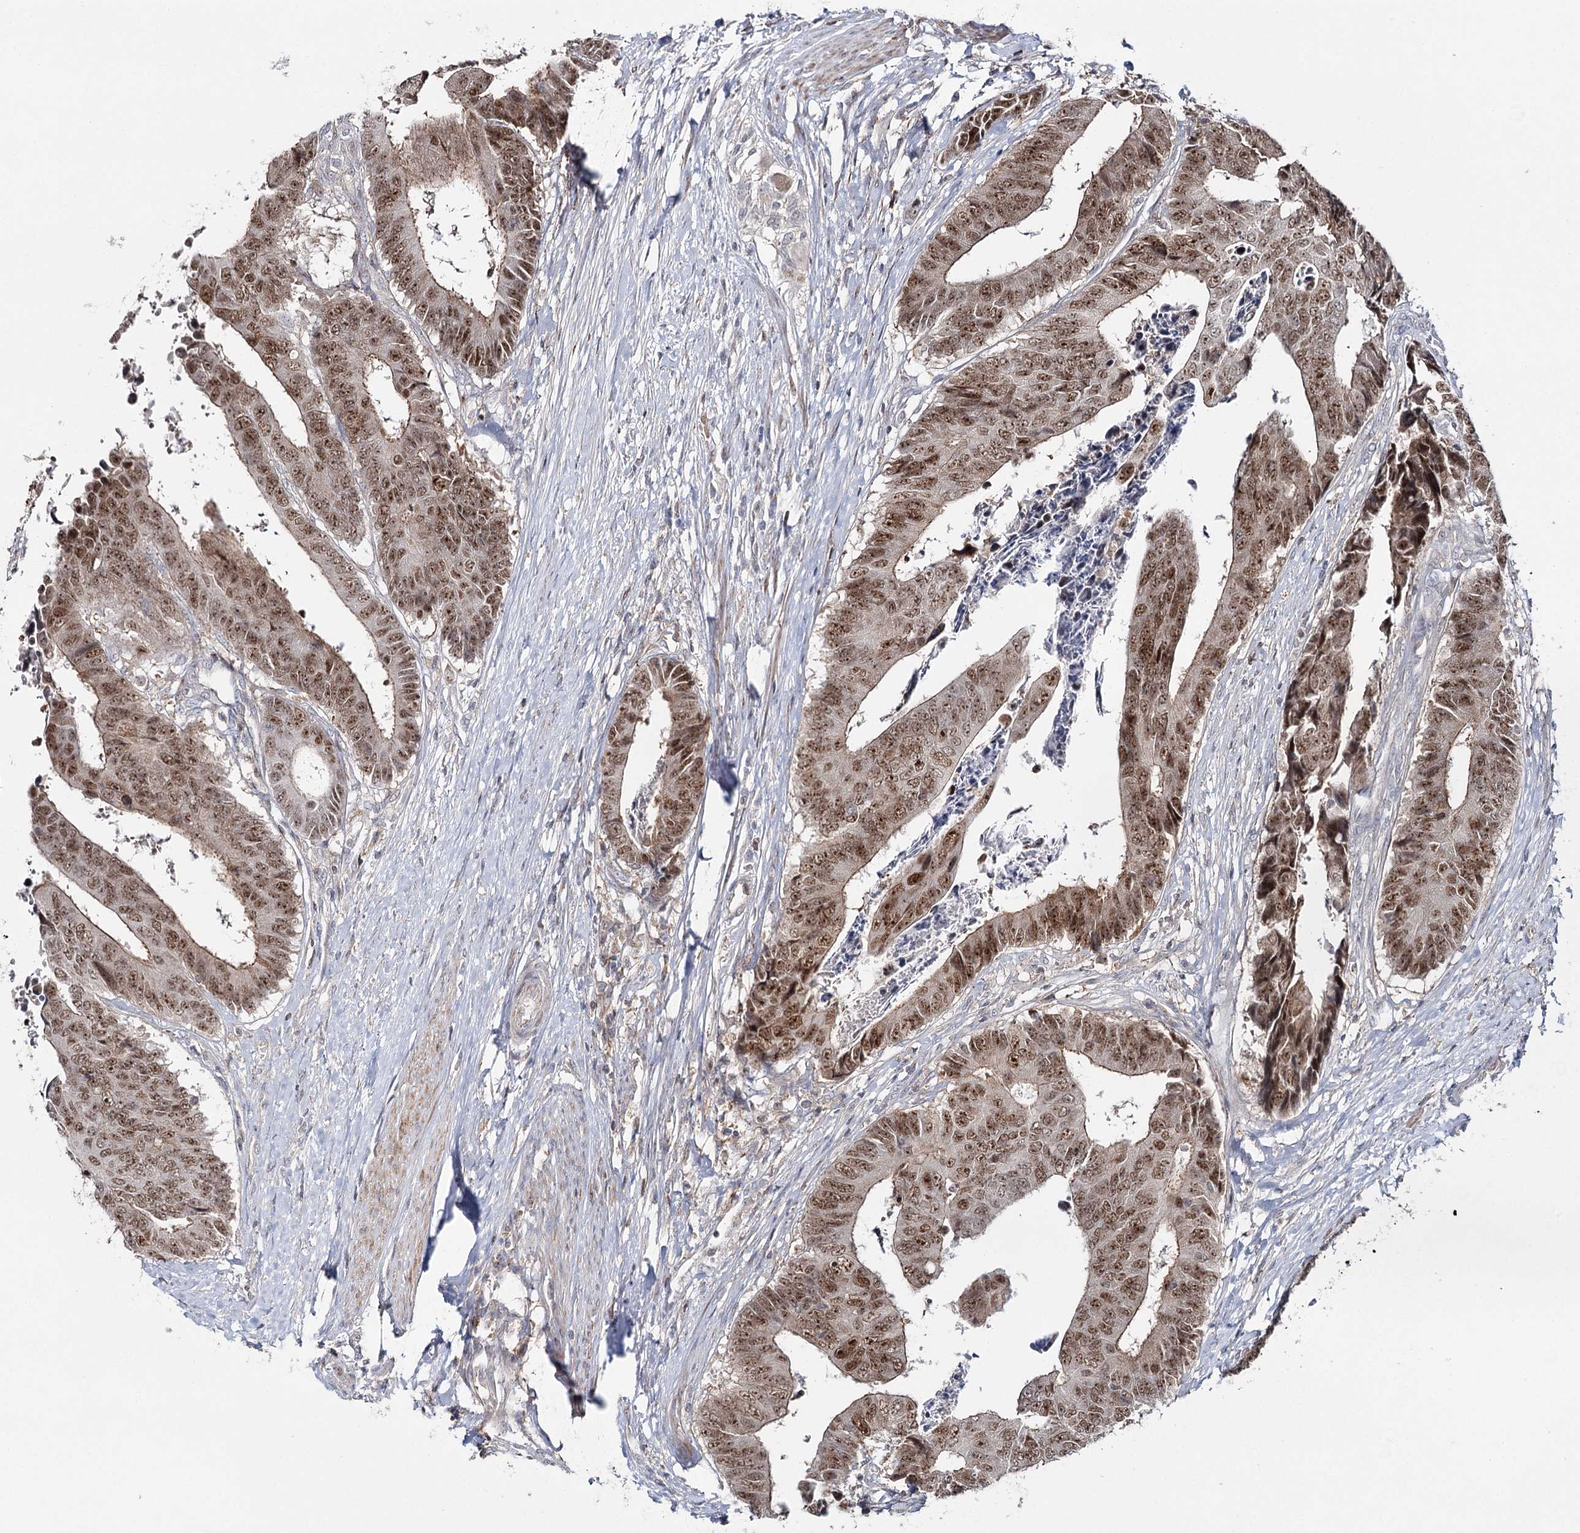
{"staining": {"intensity": "moderate", "quantity": ">75%", "location": "nuclear"}, "tissue": "colorectal cancer", "cell_type": "Tumor cells", "image_type": "cancer", "snomed": [{"axis": "morphology", "description": "Adenocarcinoma, NOS"}, {"axis": "topography", "description": "Rectum"}], "caption": "Brown immunohistochemical staining in colorectal cancer (adenocarcinoma) displays moderate nuclear expression in about >75% of tumor cells.", "gene": "ZC3H8", "patient": {"sex": "male", "age": 84}}